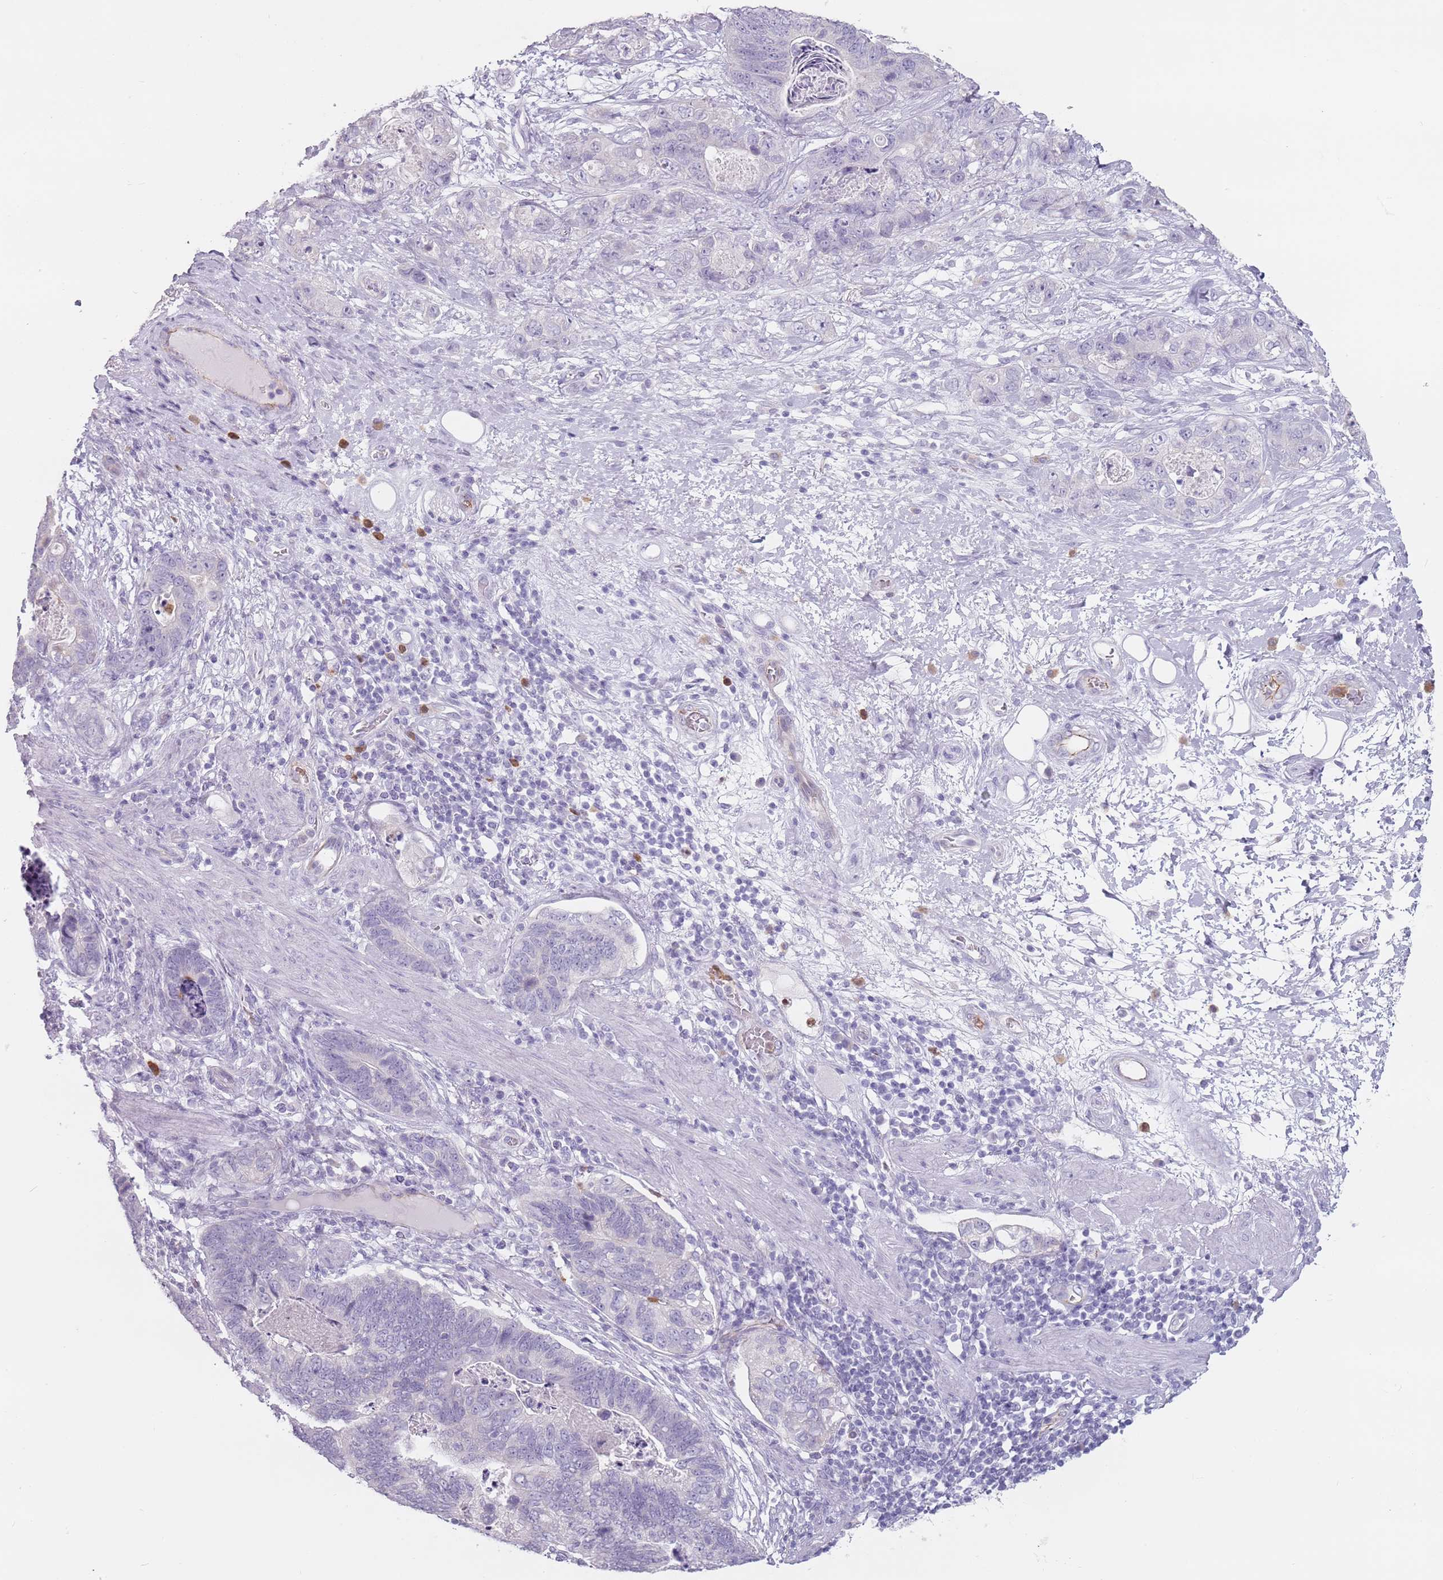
{"staining": {"intensity": "negative", "quantity": "none", "location": "none"}, "tissue": "stomach cancer", "cell_type": "Tumor cells", "image_type": "cancer", "snomed": [{"axis": "morphology", "description": "Normal tissue, NOS"}, {"axis": "morphology", "description": "Adenocarcinoma, NOS"}, {"axis": "topography", "description": "Stomach"}], "caption": "IHC micrograph of human stomach cancer stained for a protein (brown), which reveals no expression in tumor cells.", "gene": "ZNF584", "patient": {"sex": "female", "age": 89}}